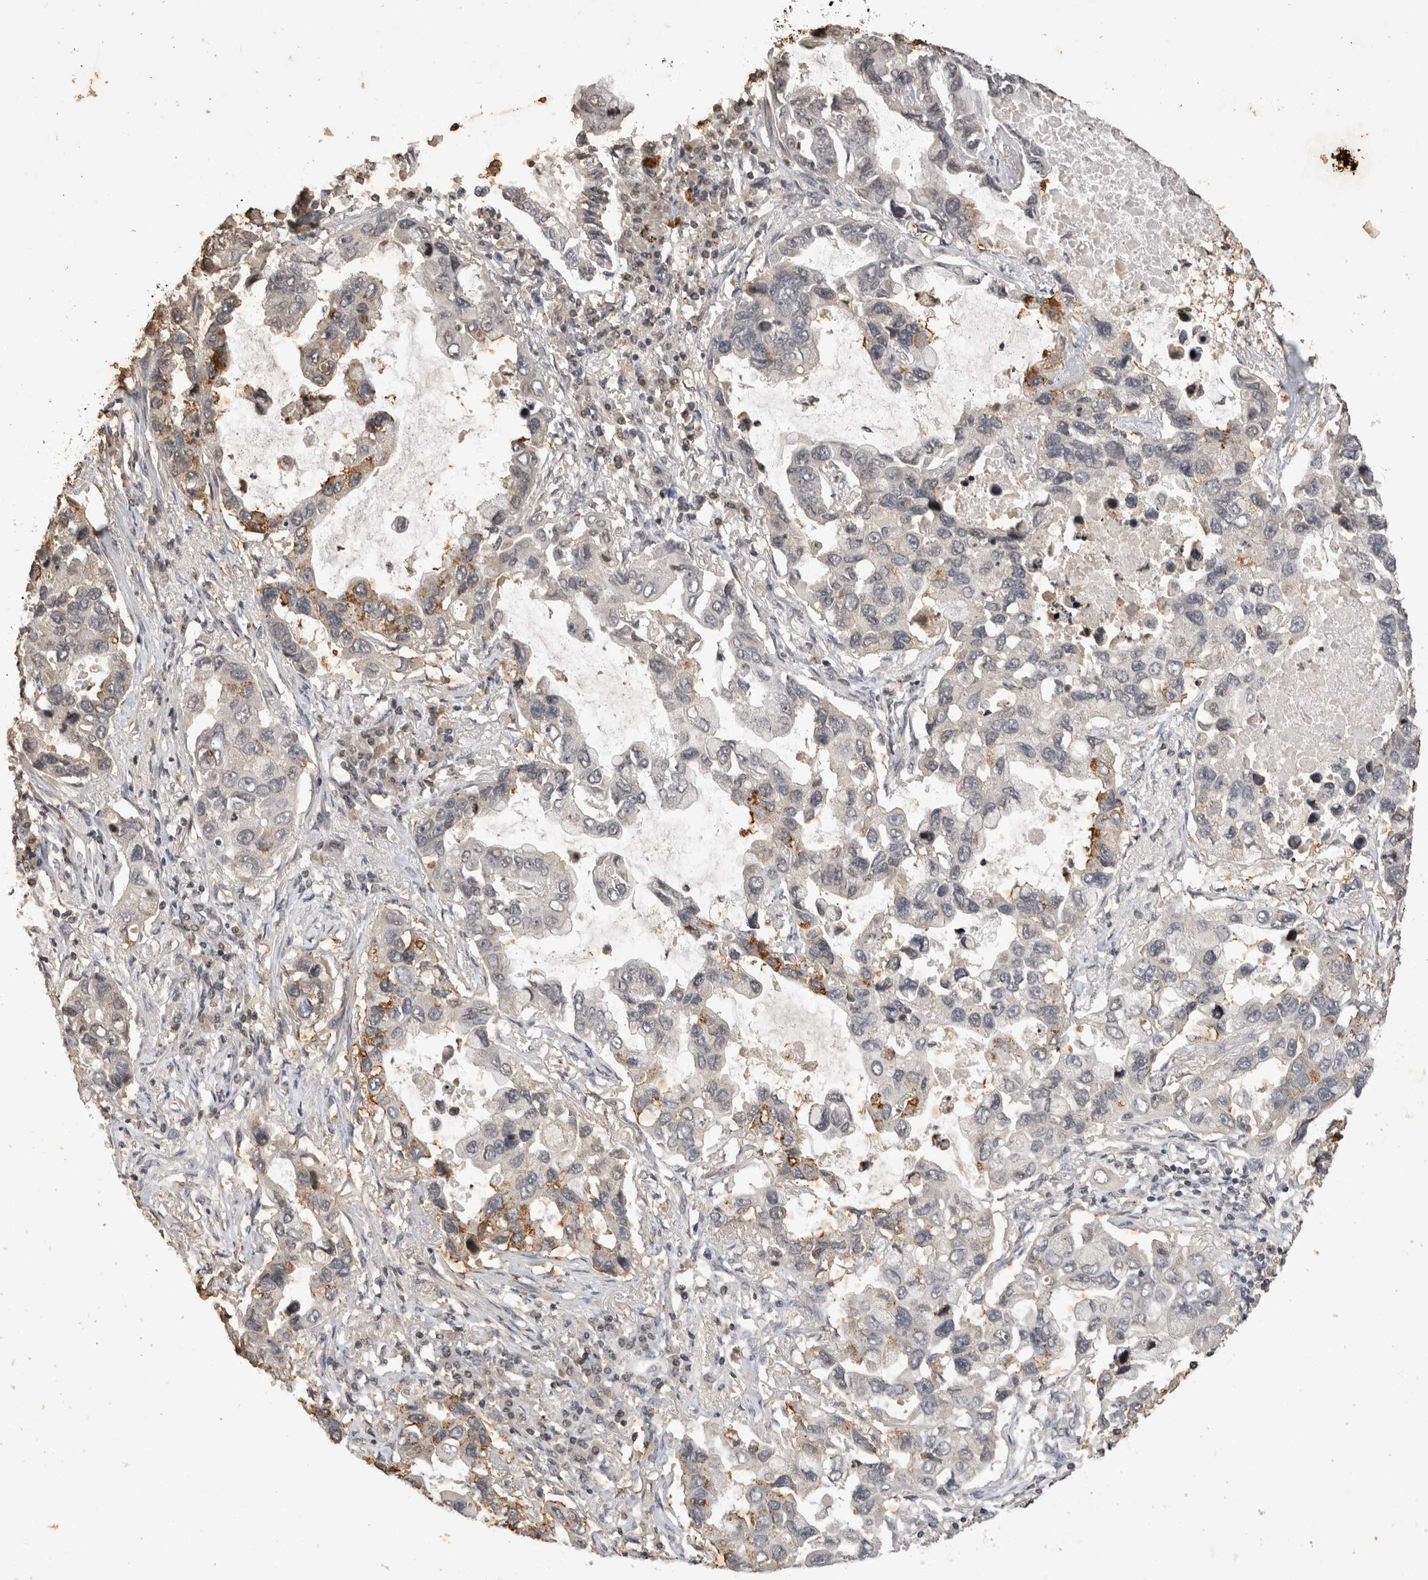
{"staining": {"intensity": "moderate", "quantity": "<25%", "location": "cytoplasmic/membranous"}, "tissue": "lung cancer", "cell_type": "Tumor cells", "image_type": "cancer", "snomed": [{"axis": "morphology", "description": "Adenocarcinoma, NOS"}, {"axis": "topography", "description": "Lung"}], "caption": "Human adenocarcinoma (lung) stained with a protein marker exhibits moderate staining in tumor cells.", "gene": "HRK", "patient": {"sex": "male", "age": 64}}